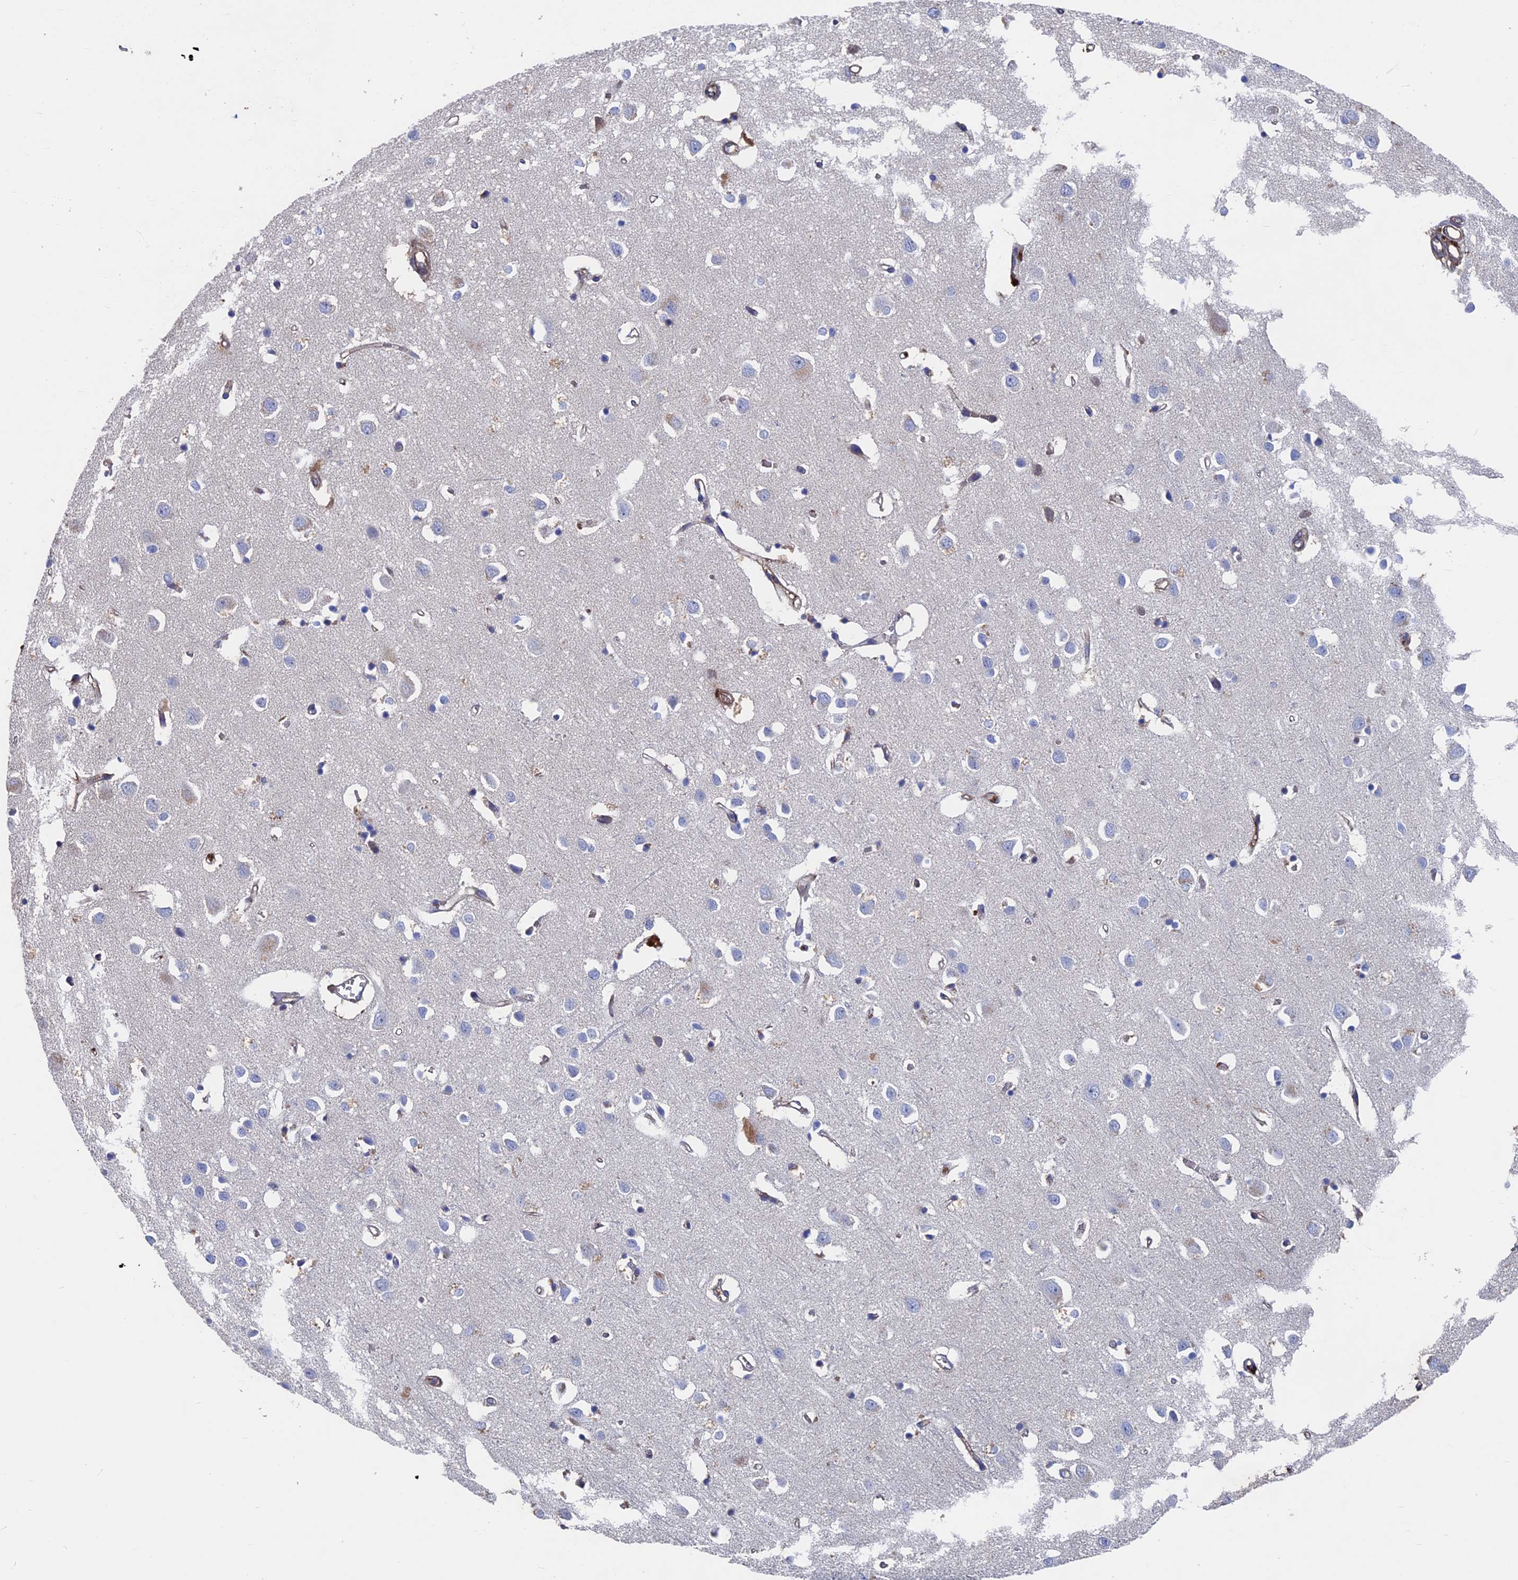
{"staining": {"intensity": "moderate", "quantity": "25%-75%", "location": "cytoplasmic/membranous"}, "tissue": "cerebral cortex", "cell_type": "Endothelial cells", "image_type": "normal", "snomed": [{"axis": "morphology", "description": "Normal tissue, NOS"}, {"axis": "topography", "description": "Cerebral cortex"}], "caption": "The histopathology image shows staining of normal cerebral cortex, revealing moderate cytoplasmic/membranous protein staining (brown color) within endothelial cells.", "gene": "RPUSD1", "patient": {"sex": "female", "age": 64}}